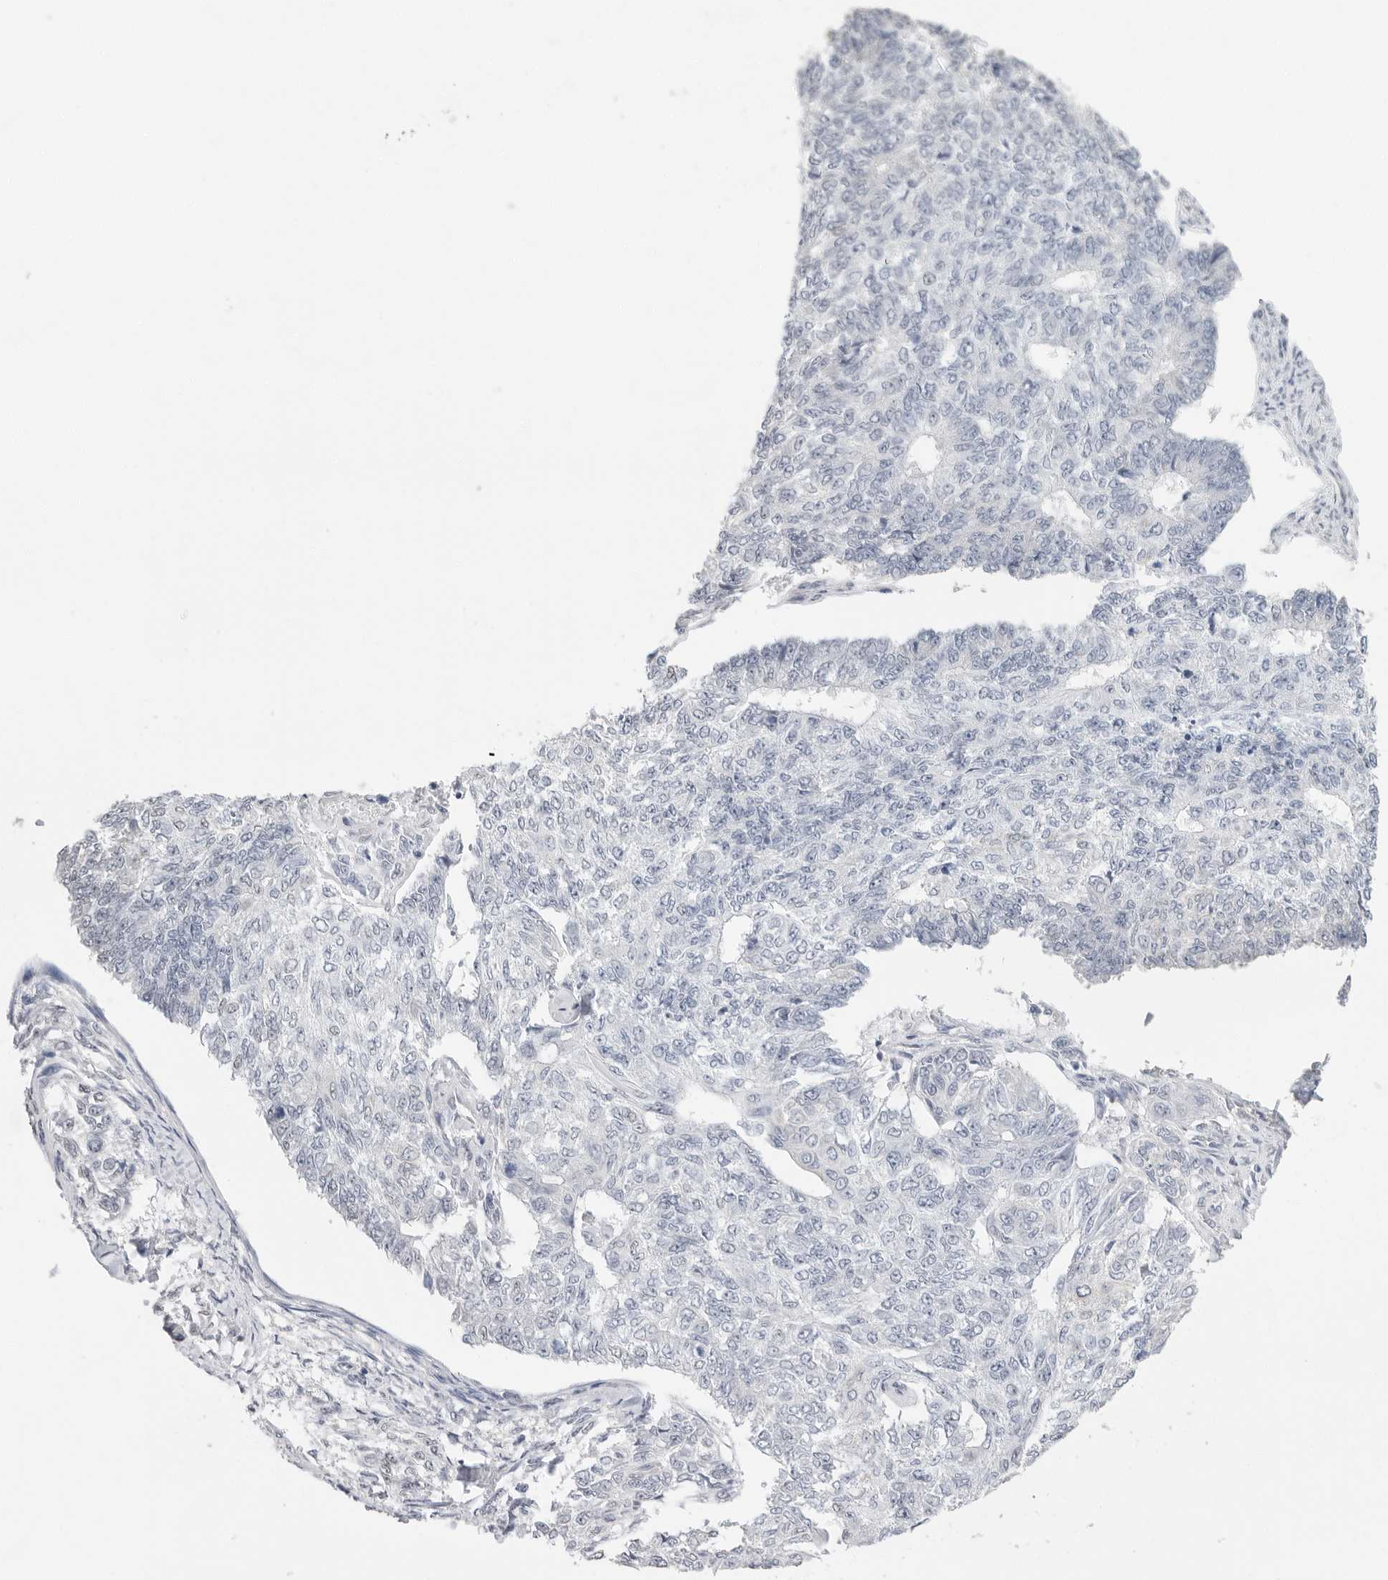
{"staining": {"intensity": "negative", "quantity": "none", "location": "none"}, "tissue": "endometrial cancer", "cell_type": "Tumor cells", "image_type": "cancer", "snomed": [{"axis": "morphology", "description": "Adenocarcinoma, NOS"}, {"axis": "topography", "description": "Endometrium"}], "caption": "Protein analysis of adenocarcinoma (endometrial) exhibits no significant staining in tumor cells.", "gene": "ARHGEF10", "patient": {"sex": "female", "age": 32}}